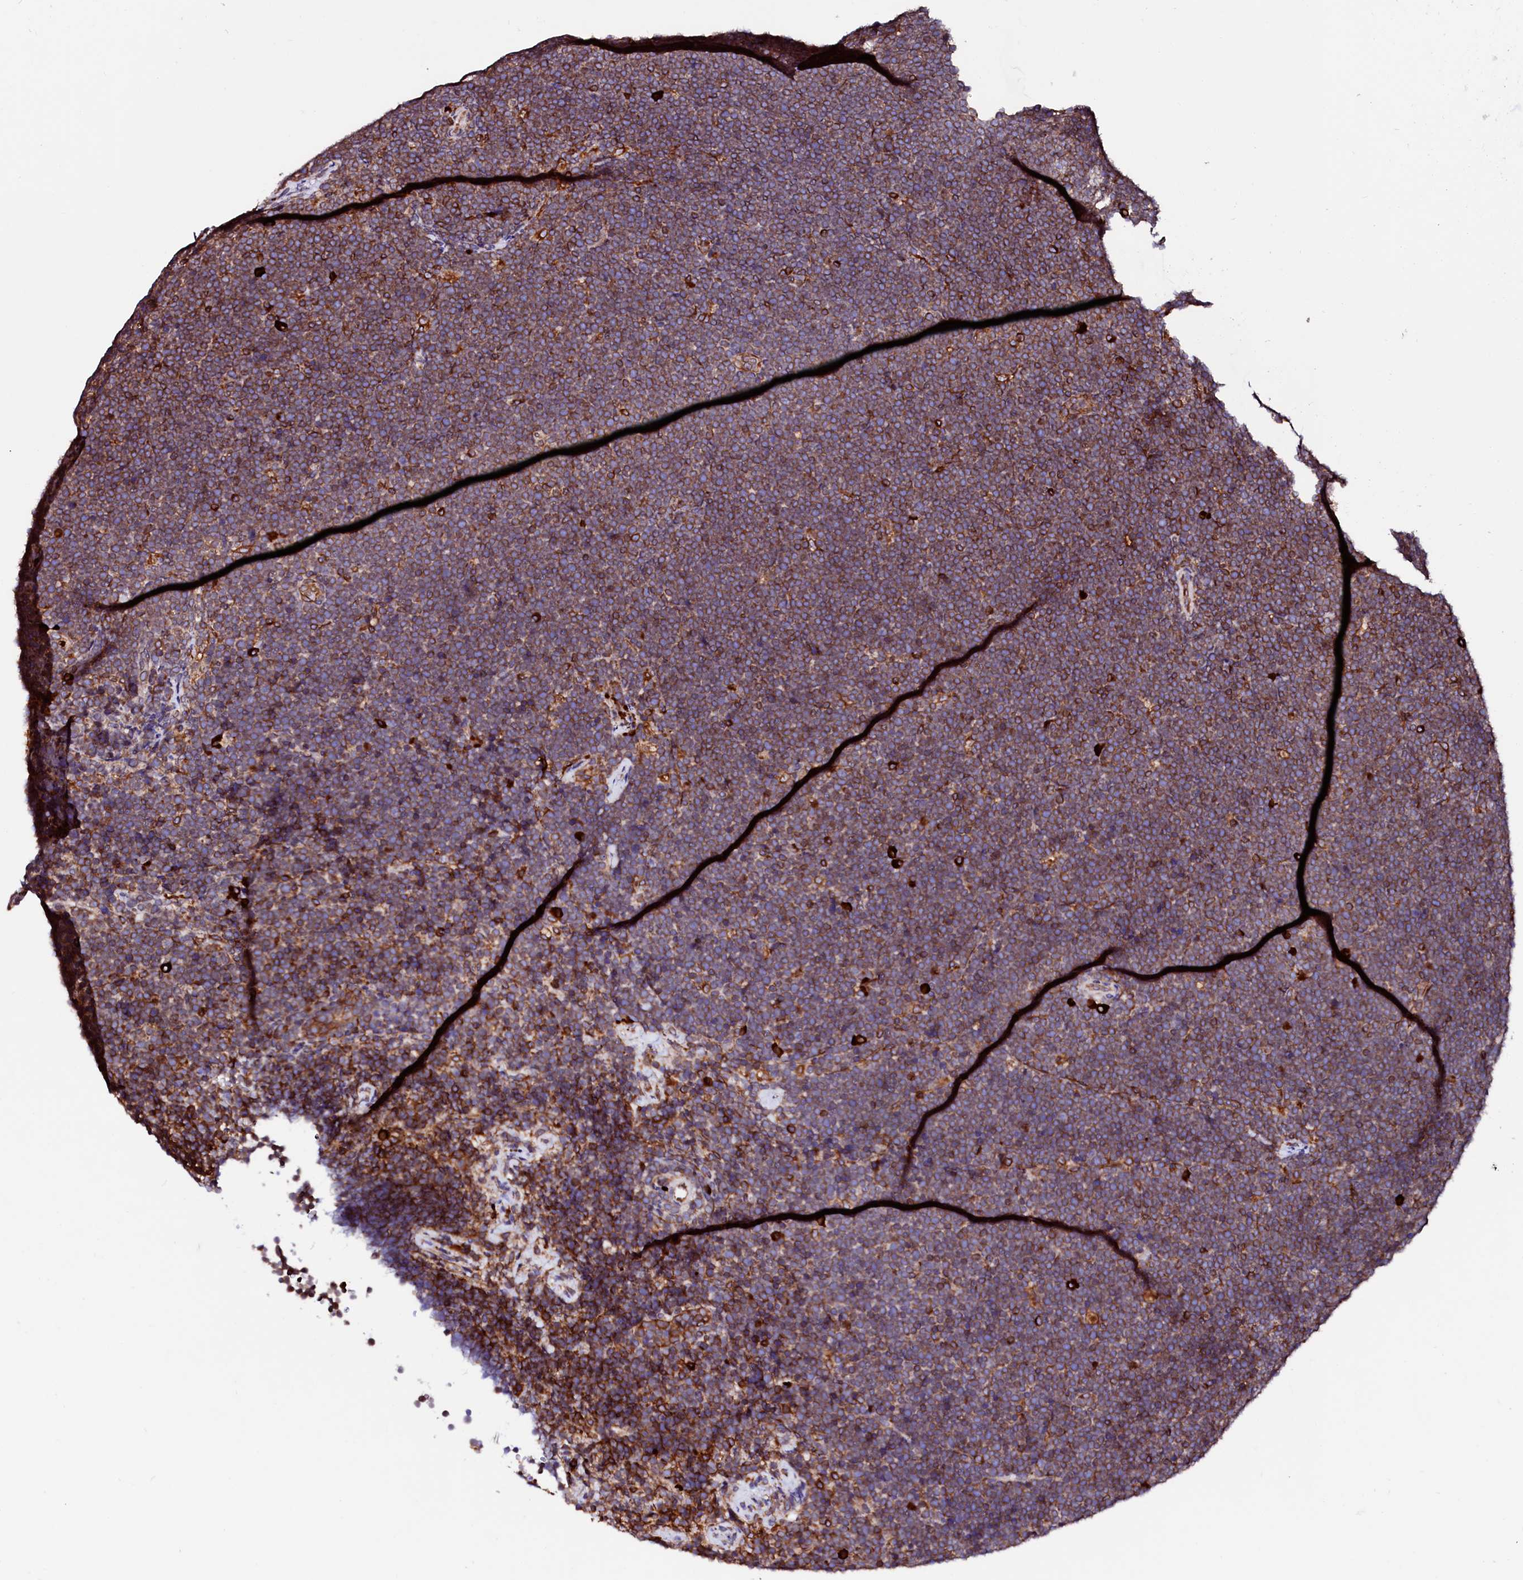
{"staining": {"intensity": "moderate", "quantity": ">75%", "location": "cytoplasmic/membranous"}, "tissue": "lymphoma", "cell_type": "Tumor cells", "image_type": "cancer", "snomed": [{"axis": "morphology", "description": "Malignant lymphoma, non-Hodgkin's type, High grade"}, {"axis": "topography", "description": "Lymph node"}], "caption": "Immunohistochemistry (IHC) staining of high-grade malignant lymphoma, non-Hodgkin's type, which exhibits medium levels of moderate cytoplasmic/membranous positivity in about >75% of tumor cells indicating moderate cytoplasmic/membranous protein expression. The staining was performed using DAB (brown) for protein detection and nuclei were counterstained in hematoxylin (blue).", "gene": "DERL1", "patient": {"sex": "male", "age": 13}}